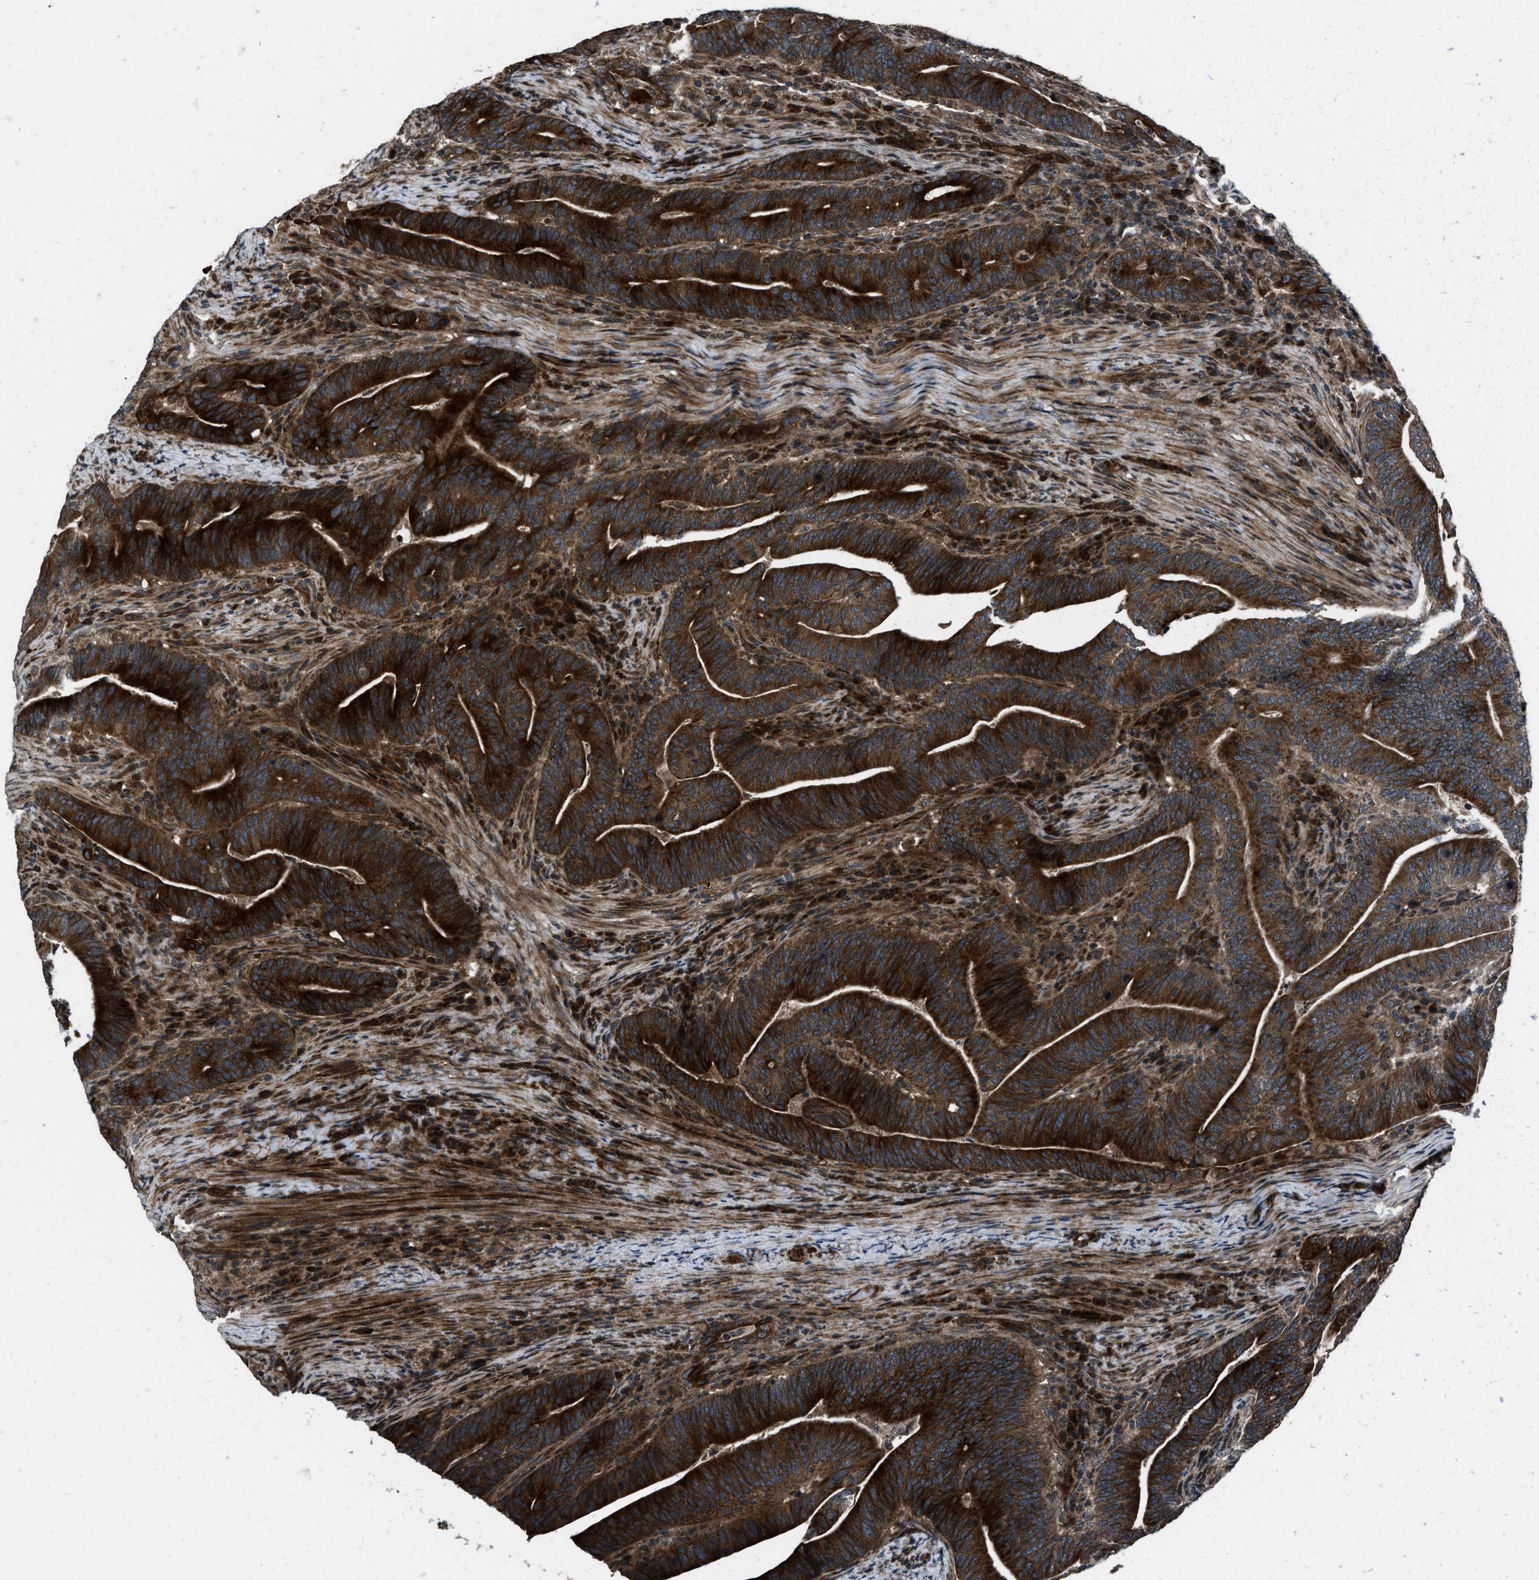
{"staining": {"intensity": "strong", "quantity": ">75%", "location": "cytoplasmic/membranous"}, "tissue": "colorectal cancer", "cell_type": "Tumor cells", "image_type": "cancer", "snomed": [{"axis": "morphology", "description": "Normal tissue, NOS"}, {"axis": "morphology", "description": "Adenocarcinoma, NOS"}, {"axis": "topography", "description": "Colon"}], "caption": "Colorectal cancer stained for a protein reveals strong cytoplasmic/membranous positivity in tumor cells.", "gene": "IRAK4", "patient": {"sex": "female", "age": 66}}